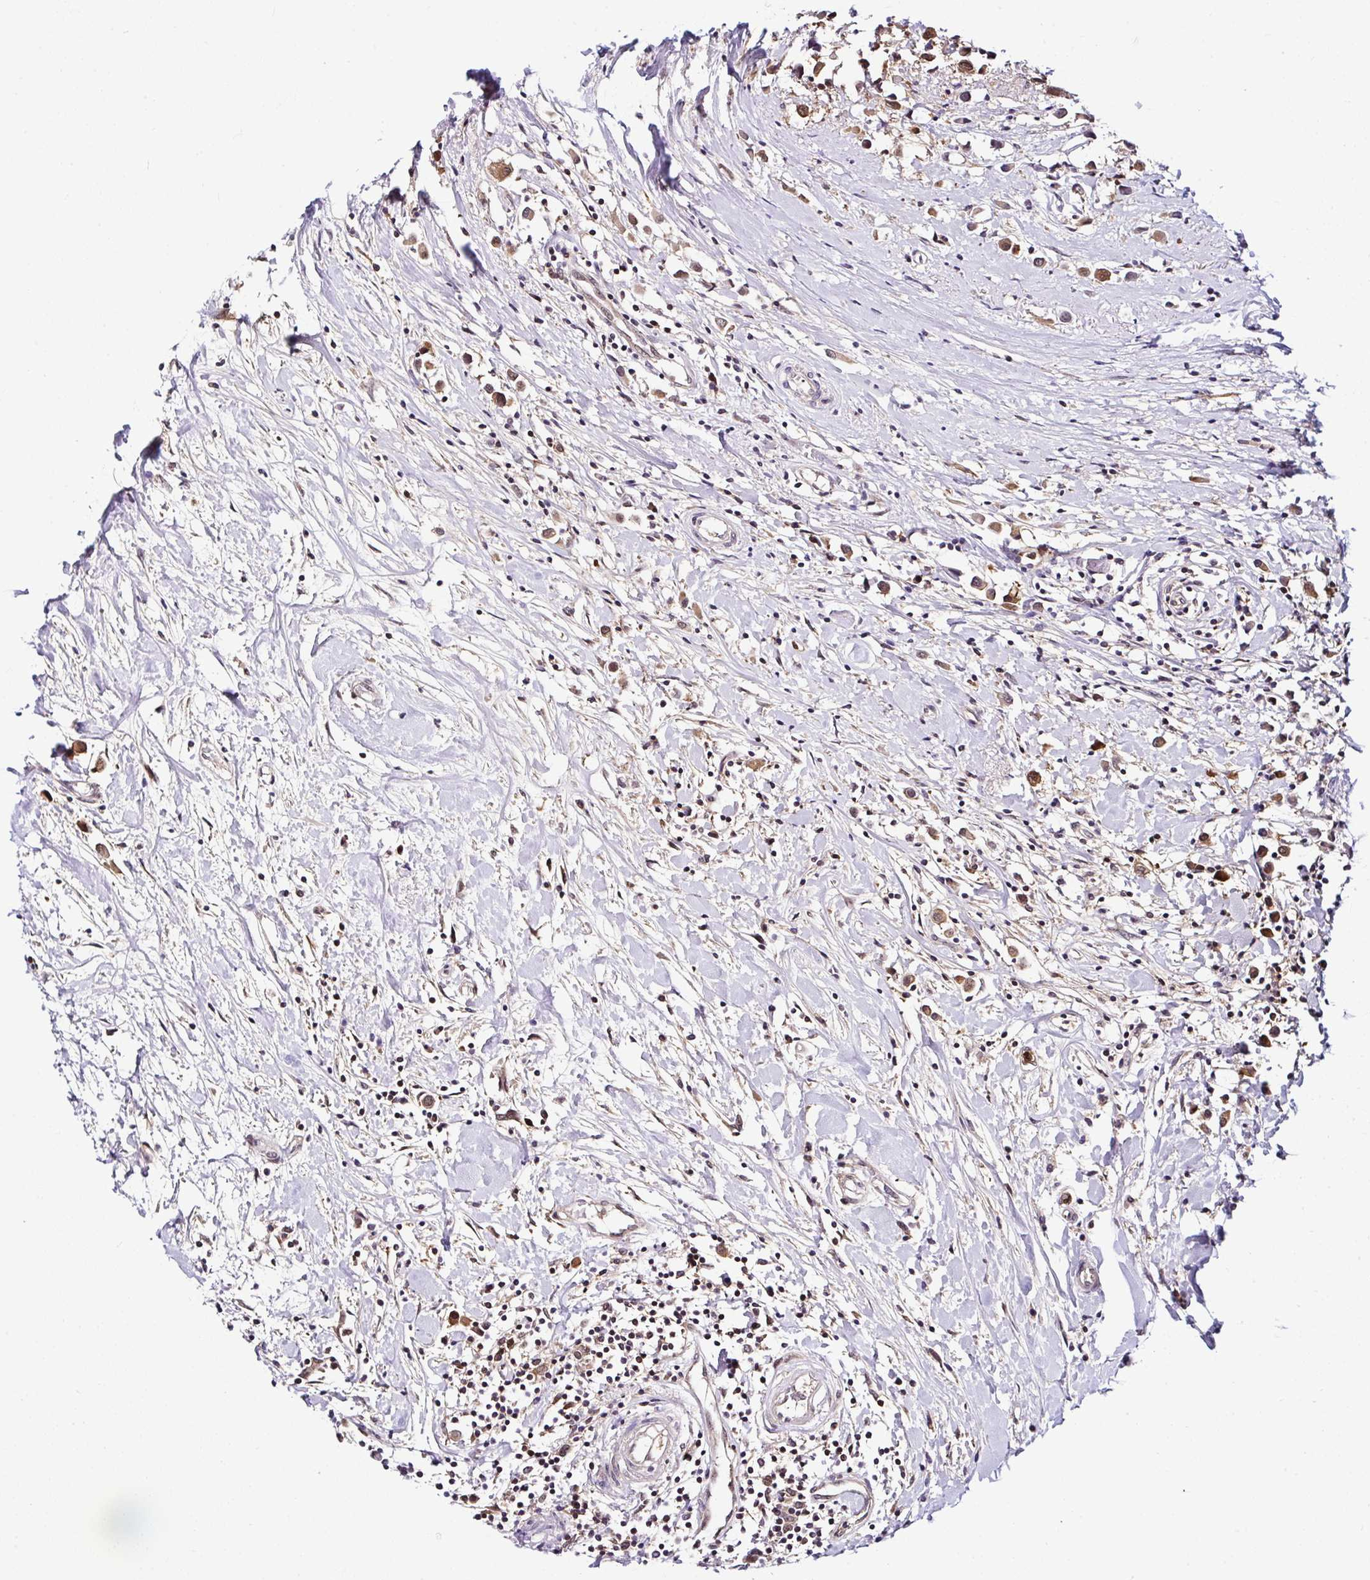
{"staining": {"intensity": "moderate", "quantity": ">75%", "location": "cytoplasmic/membranous"}, "tissue": "breast cancer", "cell_type": "Tumor cells", "image_type": "cancer", "snomed": [{"axis": "morphology", "description": "Duct carcinoma"}, {"axis": "topography", "description": "Breast"}], "caption": "IHC micrograph of neoplastic tissue: human breast cancer stained using IHC shows medium levels of moderate protein expression localized specifically in the cytoplasmic/membranous of tumor cells, appearing as a cytoplasmic/membranous brown color.", "gene": "PIN4", "patient": {"sex": "female", "age": 61}}